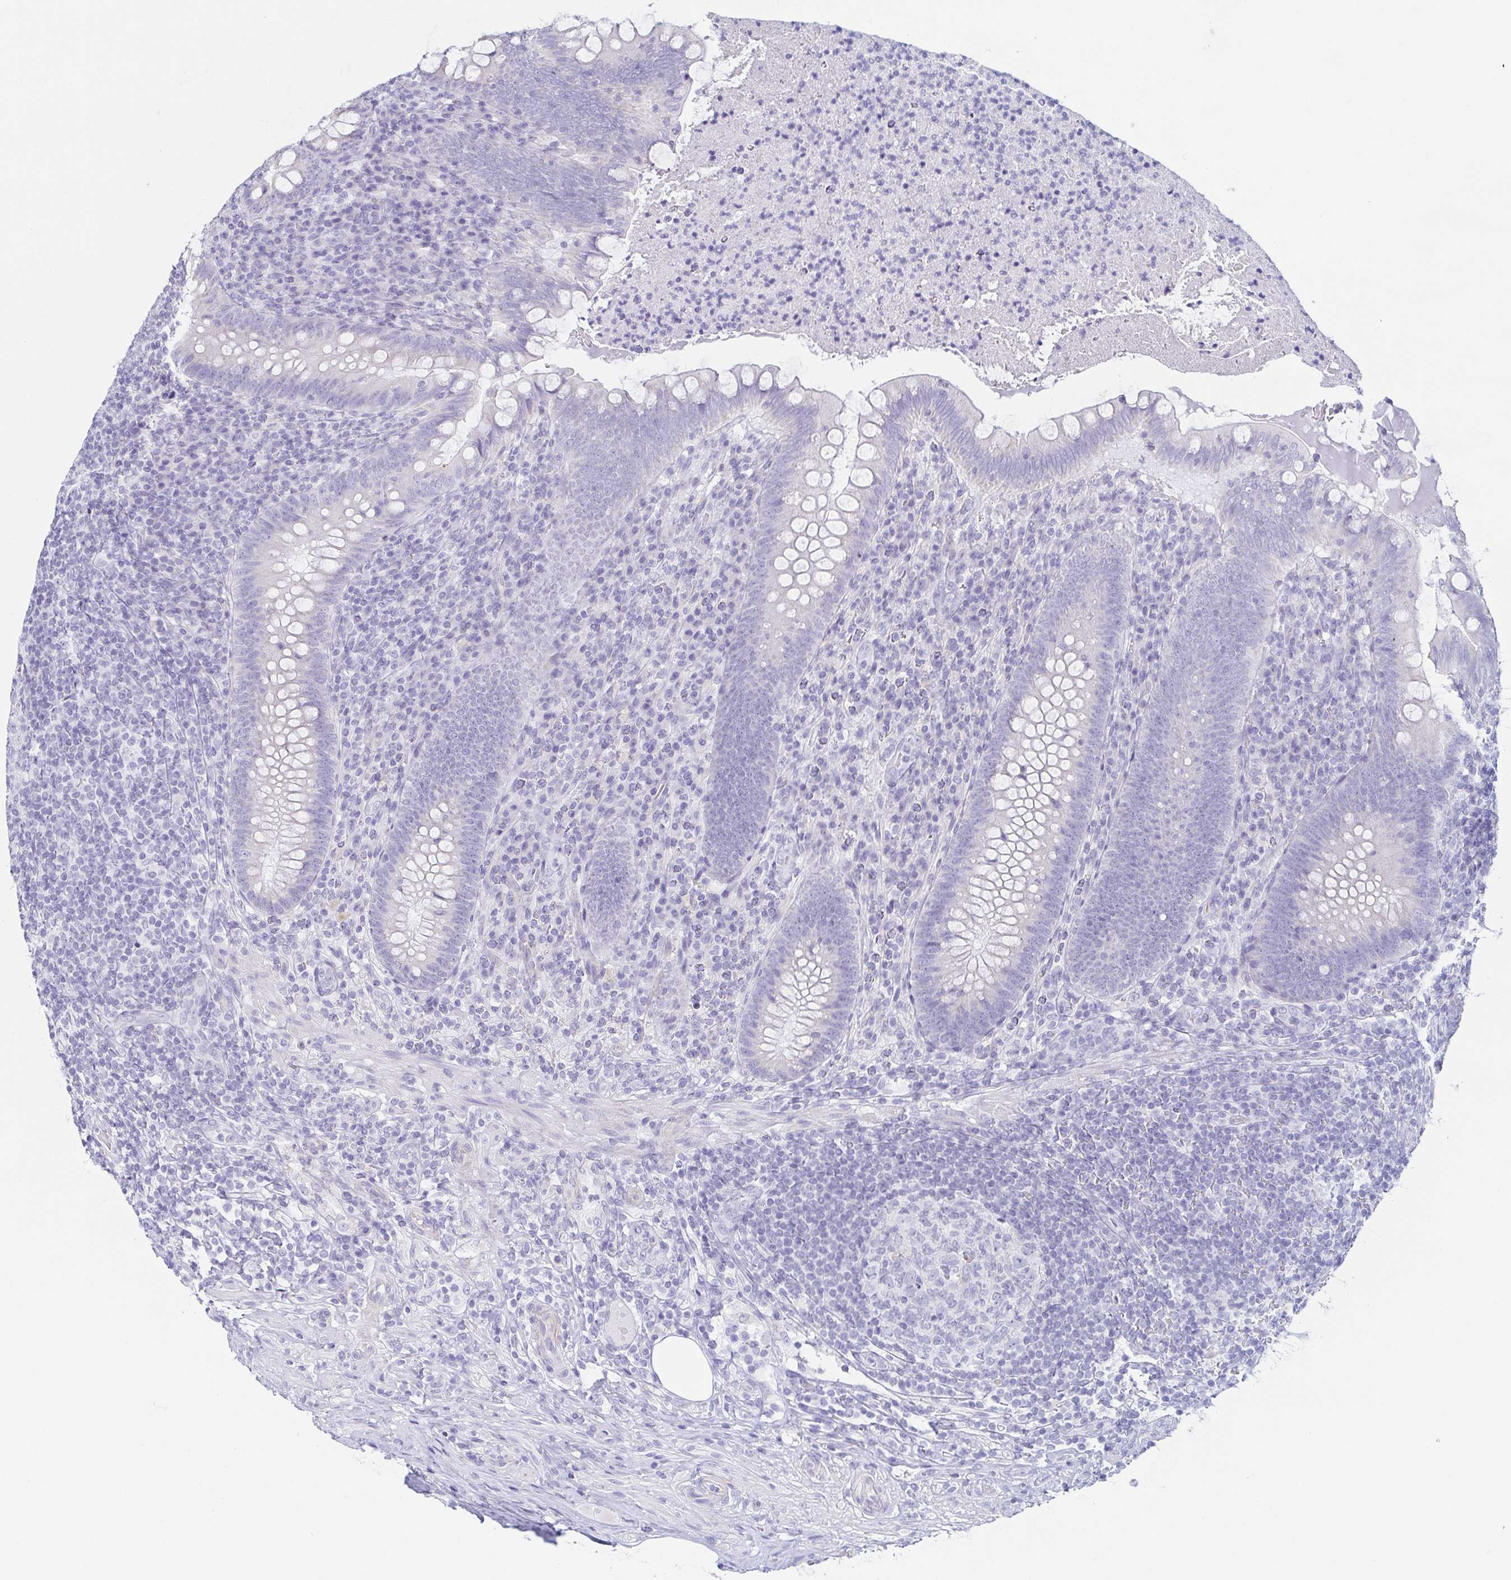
{"staining": {"intensity": "negative", "quantity": "none", "location": "none"}, "tissue": "appendix", "cell_type": "Glandular cells", "image_type": "normal", "snomed": [{"axis": "morphology", "description": "Normal tissue, NOS"}, {"axis": "topography", "description": "Appendix"}], "caption": "A histopathology image of appendix stained for a protein displays no brown staining in glandular cells. (DAB (3,3'-diaminobenzidine) immunohistochemistry (IHC), high magnification).", "gene": "PRR27", "patient": {"sex": "male", "age": 47}}